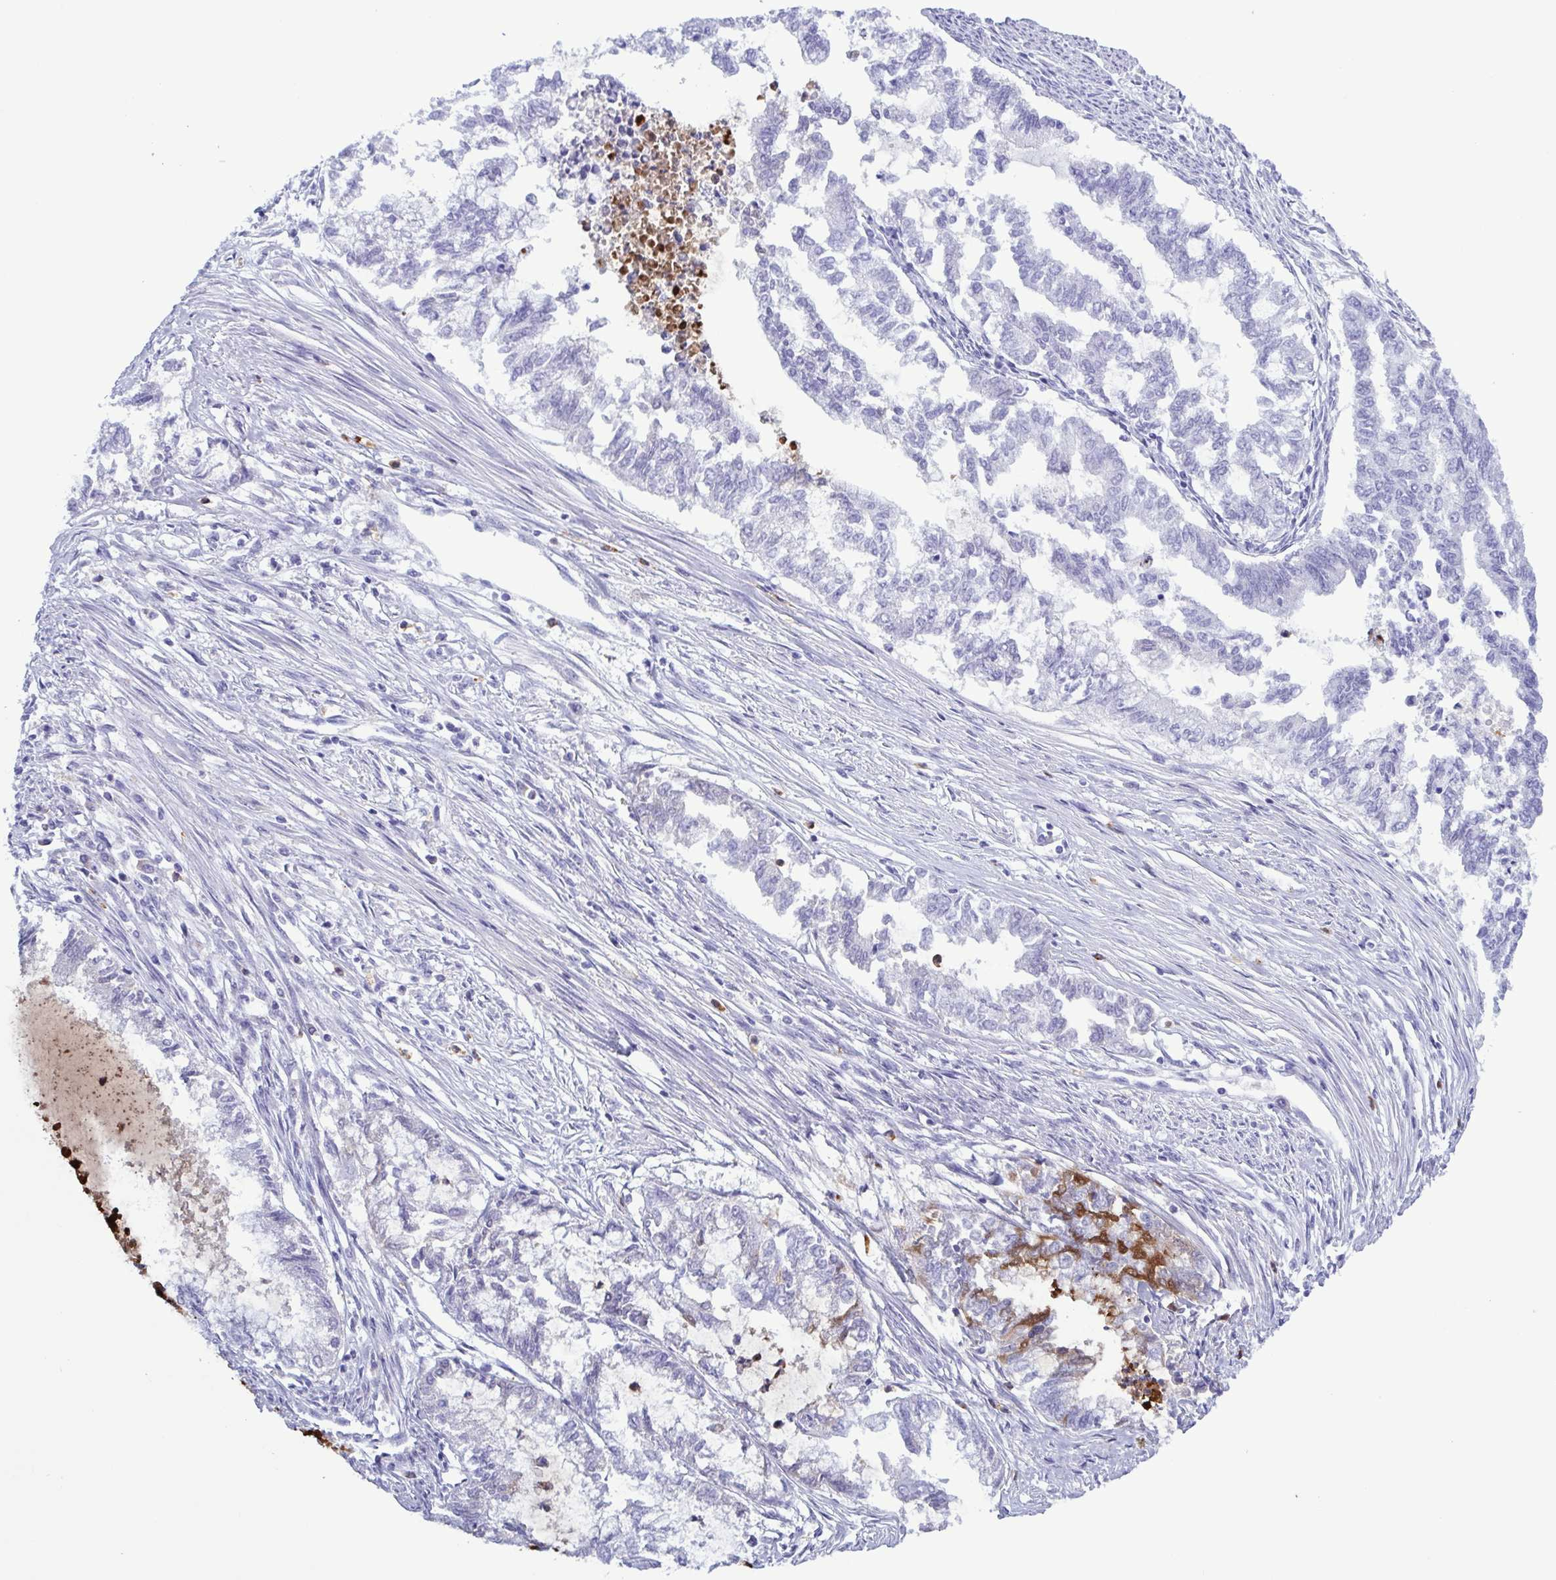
{"staining": {"intensity": "negative", "quantity": "none", "location": "none"}, "tissue": "endometrial cancer", "cell_type": "Tumor cells", "image_type": "cancer", "snomed": [{"axis": "morphology", "description": "Adenocarcinoma, NOS"}, {"axis": "topography", "description": "Endometrium"}], "caption": "Immunohistochemistry (IHC) of human endometrial adenocarcinoma reveals no staining in tumor cells.", "gene": "LTF", "patient": {"sex": "female", "age": 79}}